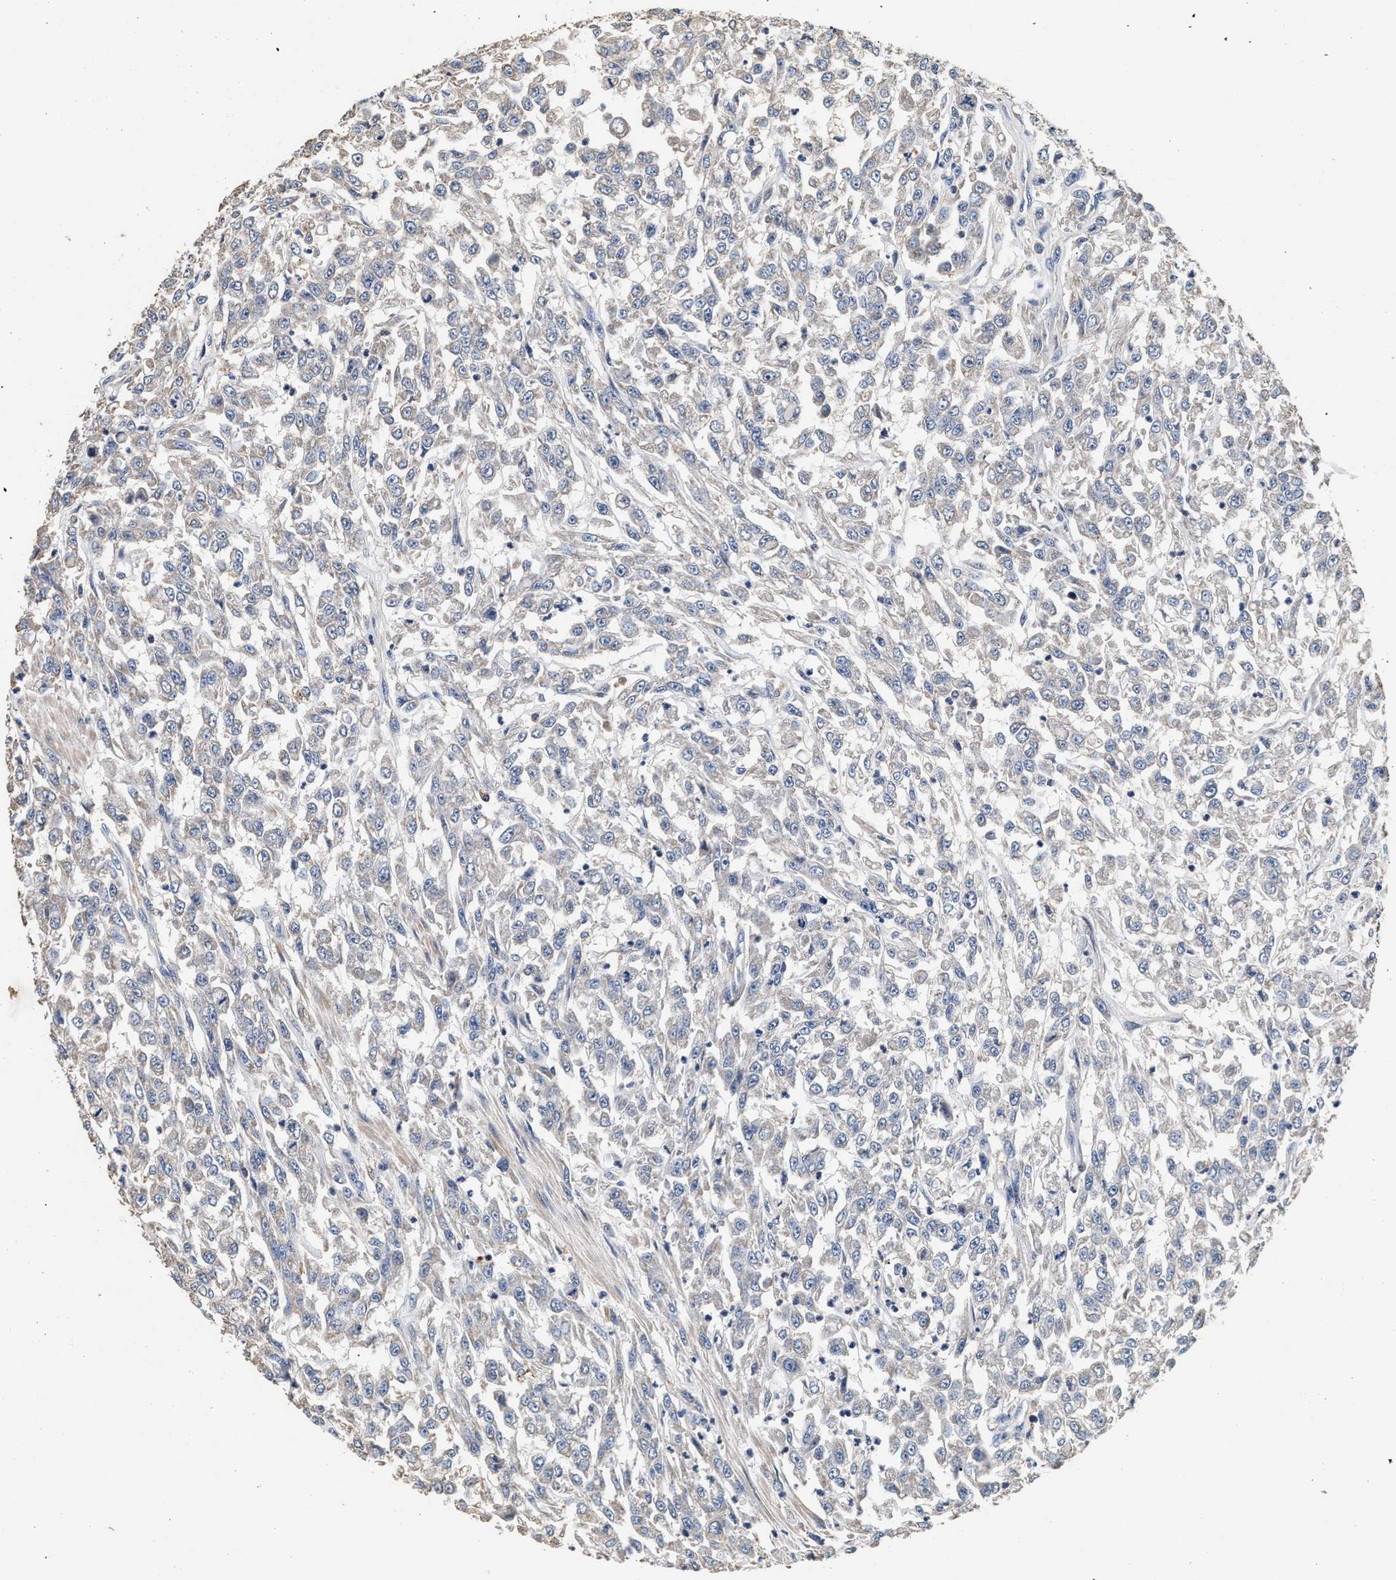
{"staining": {"intensity": "weak", "quantity": "<25%", "location": "cytoplasmic/membranous"}, "tissue": "urothelial cancer", "cell_type": "Tumor cells", "image_type": "cancer", "snomed": [{"axis": "morphology", "description": "Urothelial carcinoma, High grade"}, {"axis": "topography", "description": "Urinary bladder"}], "caption": "Immunohistochemical staining of urothelial cancer displays no significant staining in tumor cells.", "gene": "PTGR3", "patient": {"sex": "male", "age": 46}}